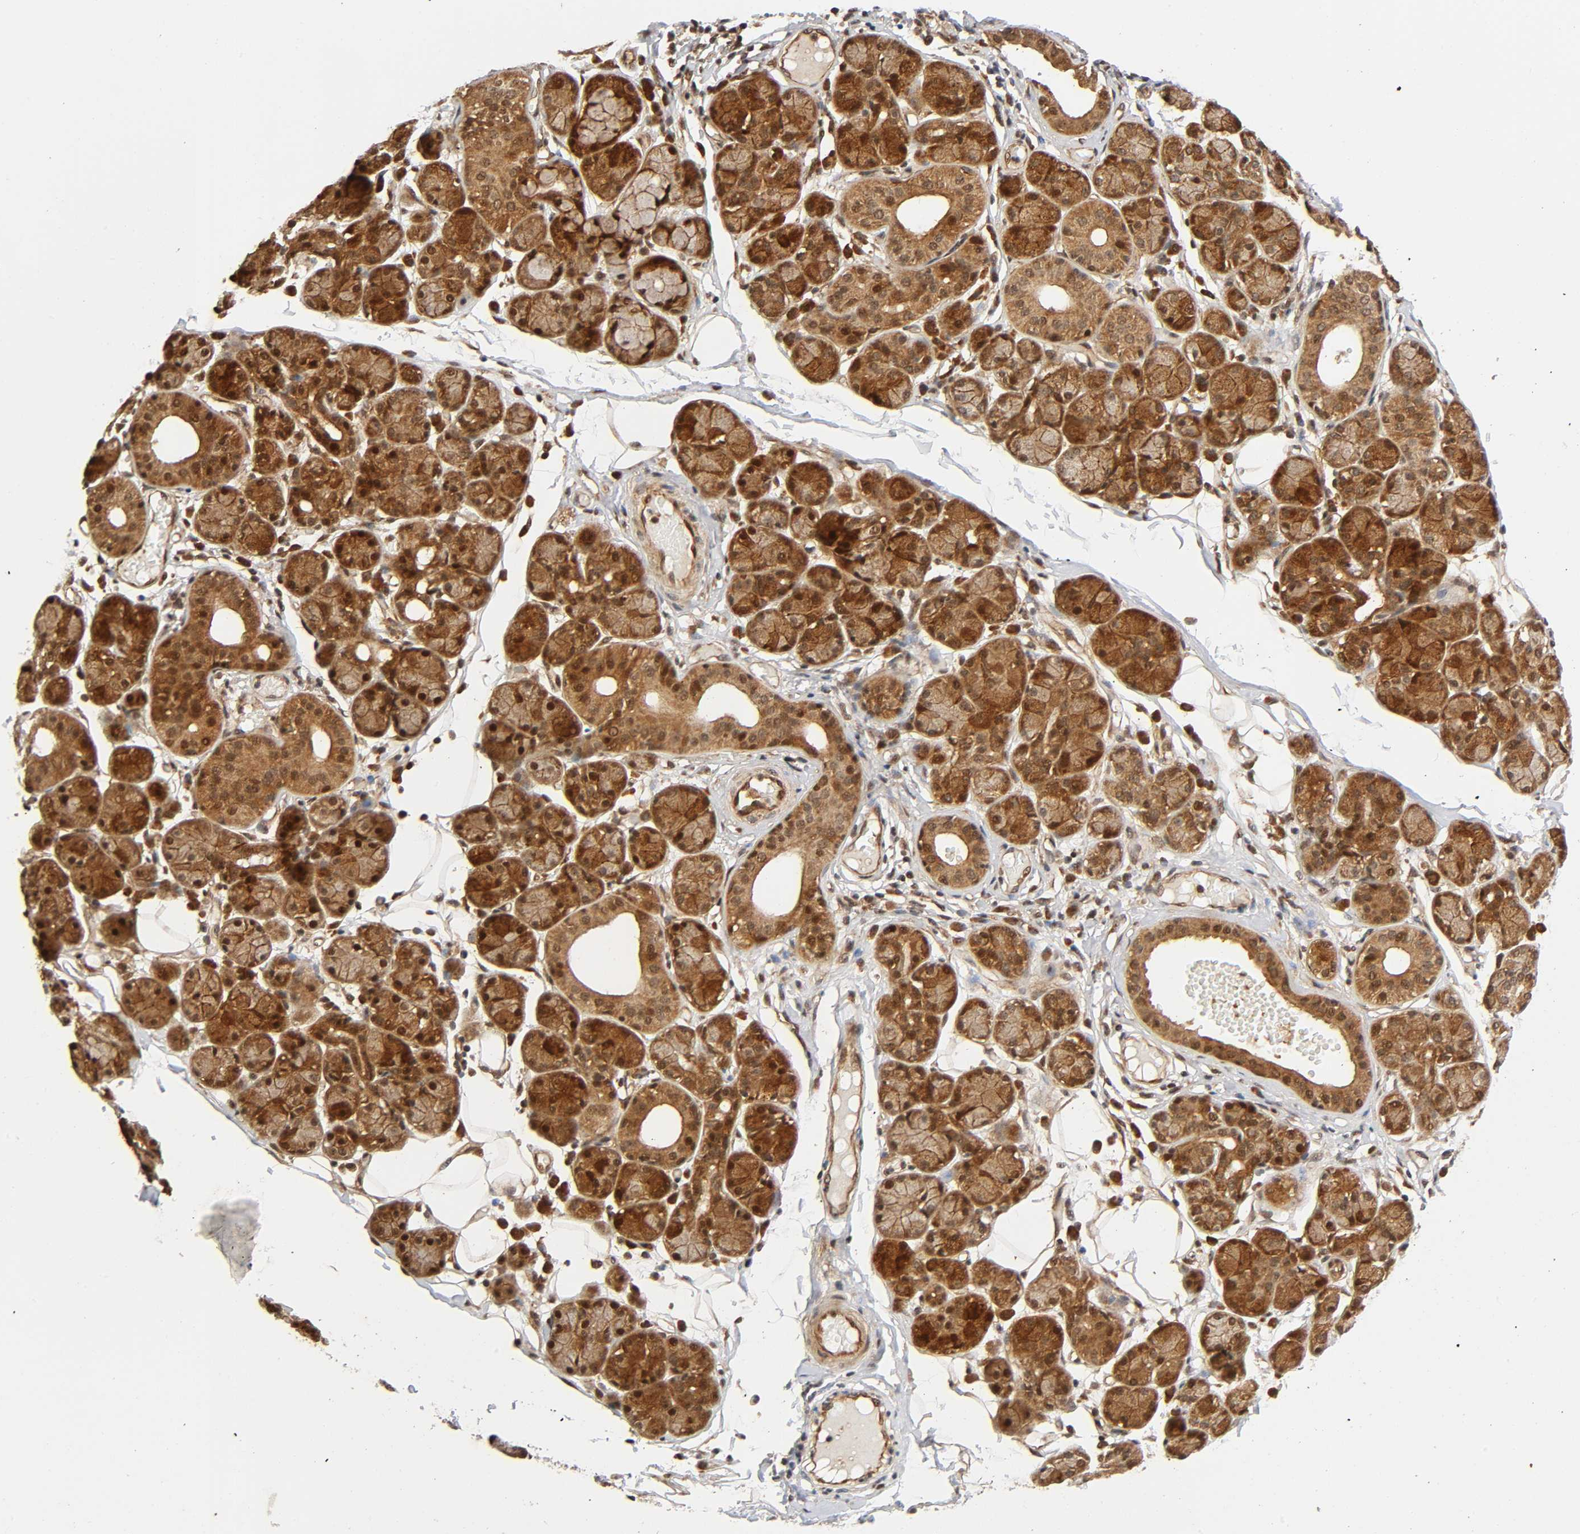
{"staining": {"intensity": "strong", "quantity": ">75%", "location": "cytoplasmic/membranous,nuclear"}, "tissue": "salivary gland", "cell_type": "Glandular cells", "image_type": "normal", "snomed": [{"axis": "morphology", "description": "Normal tissue, NOS"}, {"axis": "topography", "description": "Salivary gland"}], "caption": "IHC histopathology image of unremarkable salivary gland stained for a protein (brown), which reveals high levels of strong cytoplasmic/membranous,nuclear staining in about >75% of glandular cells.", "gene": "IQCJ", "patient": {"sex": "male", "age": 54}}